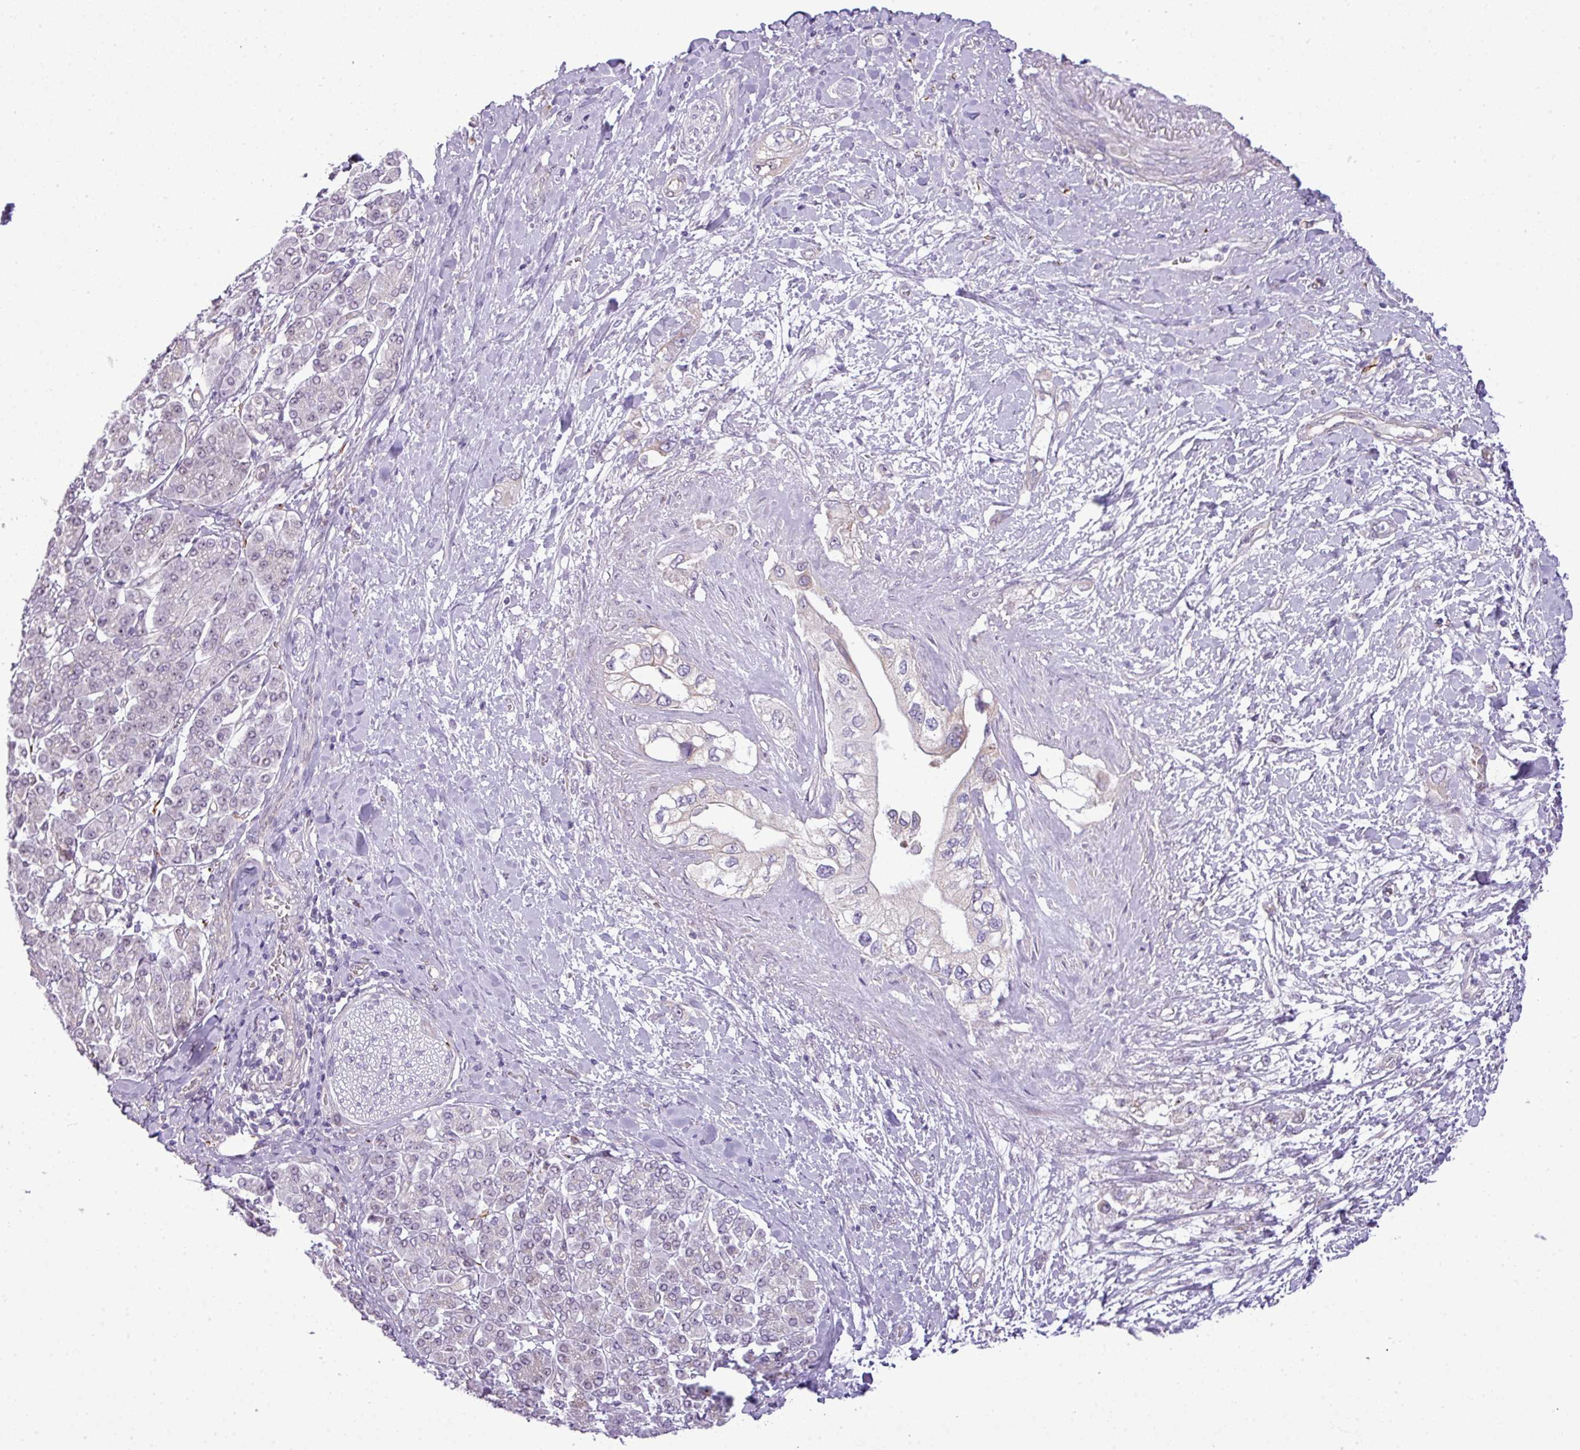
{"staining": {"intensity": "negative", "quantity": "none", "location": "none"}, "tissue": "pancreatic cancer", "cell_type": "Tumor cells", "image_type": "cancer", "snomed": [{"axis": "morphology", "description": "Inflammation, NOS"}, {"axis": "morphology", "description": "Adenocarcinoma, NOS"}, {"axis": "topography", "description": "Pancreas"}], "caption": "High magnification brightfield microscopy of pancreatic cancer (adenocarcinoma) stained with DAB (3,3'-diaminobenzidine) (brown) and counterstained with hematoxylin (blue): tumor cells show no significant staining.", "gene": "MAK16", "patient": {"sex": "female", "age": 56}}